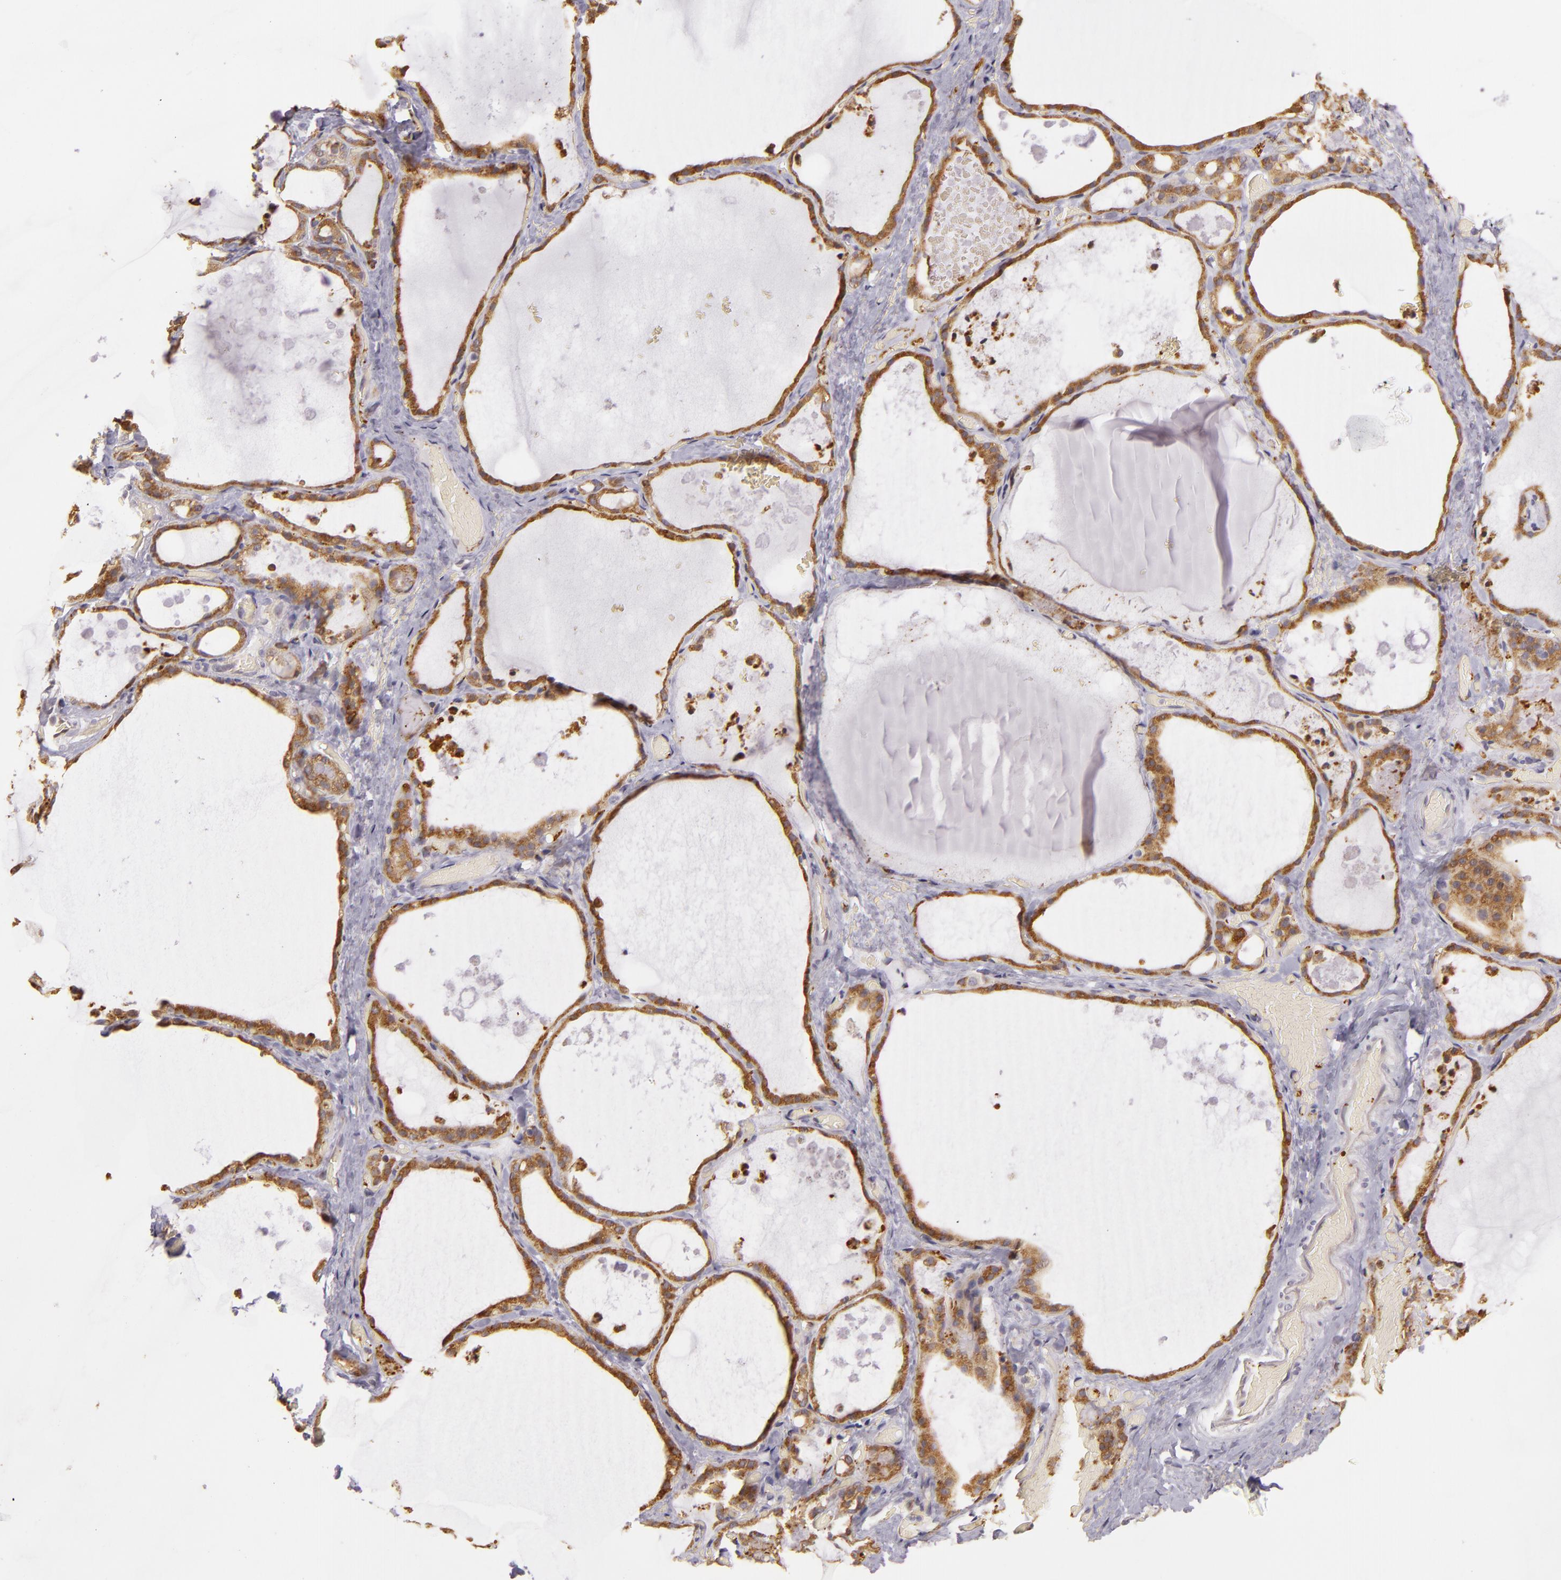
{"staining": {"intensity": "moderate", "quantity": ">75%", "location": "cytoplasmic/membranous"}, "tissue": "thyroid gland", "cell_type": "Glandular cells", "image_type": "normal", "snomed": [{"axis": "morphology", "description": "Normal tissue, NOS"}, {"axis": "topography", "description": "Thyroid gland"}], "caption": "Thyroid gland was stained to show a protein in brown. There is medium levels of moderate cytoplasmic/membranous expression in about >75% of glandular cells. The staining was performed using DAB (3,3'-diaminobenzidine) to visualize the protein expression in brown, while the nuclei were stained in blue with hematoxylin (Magnification: 20x).", "gene": "SYTL4", "patient": {"sex": "male", "age": 61}}